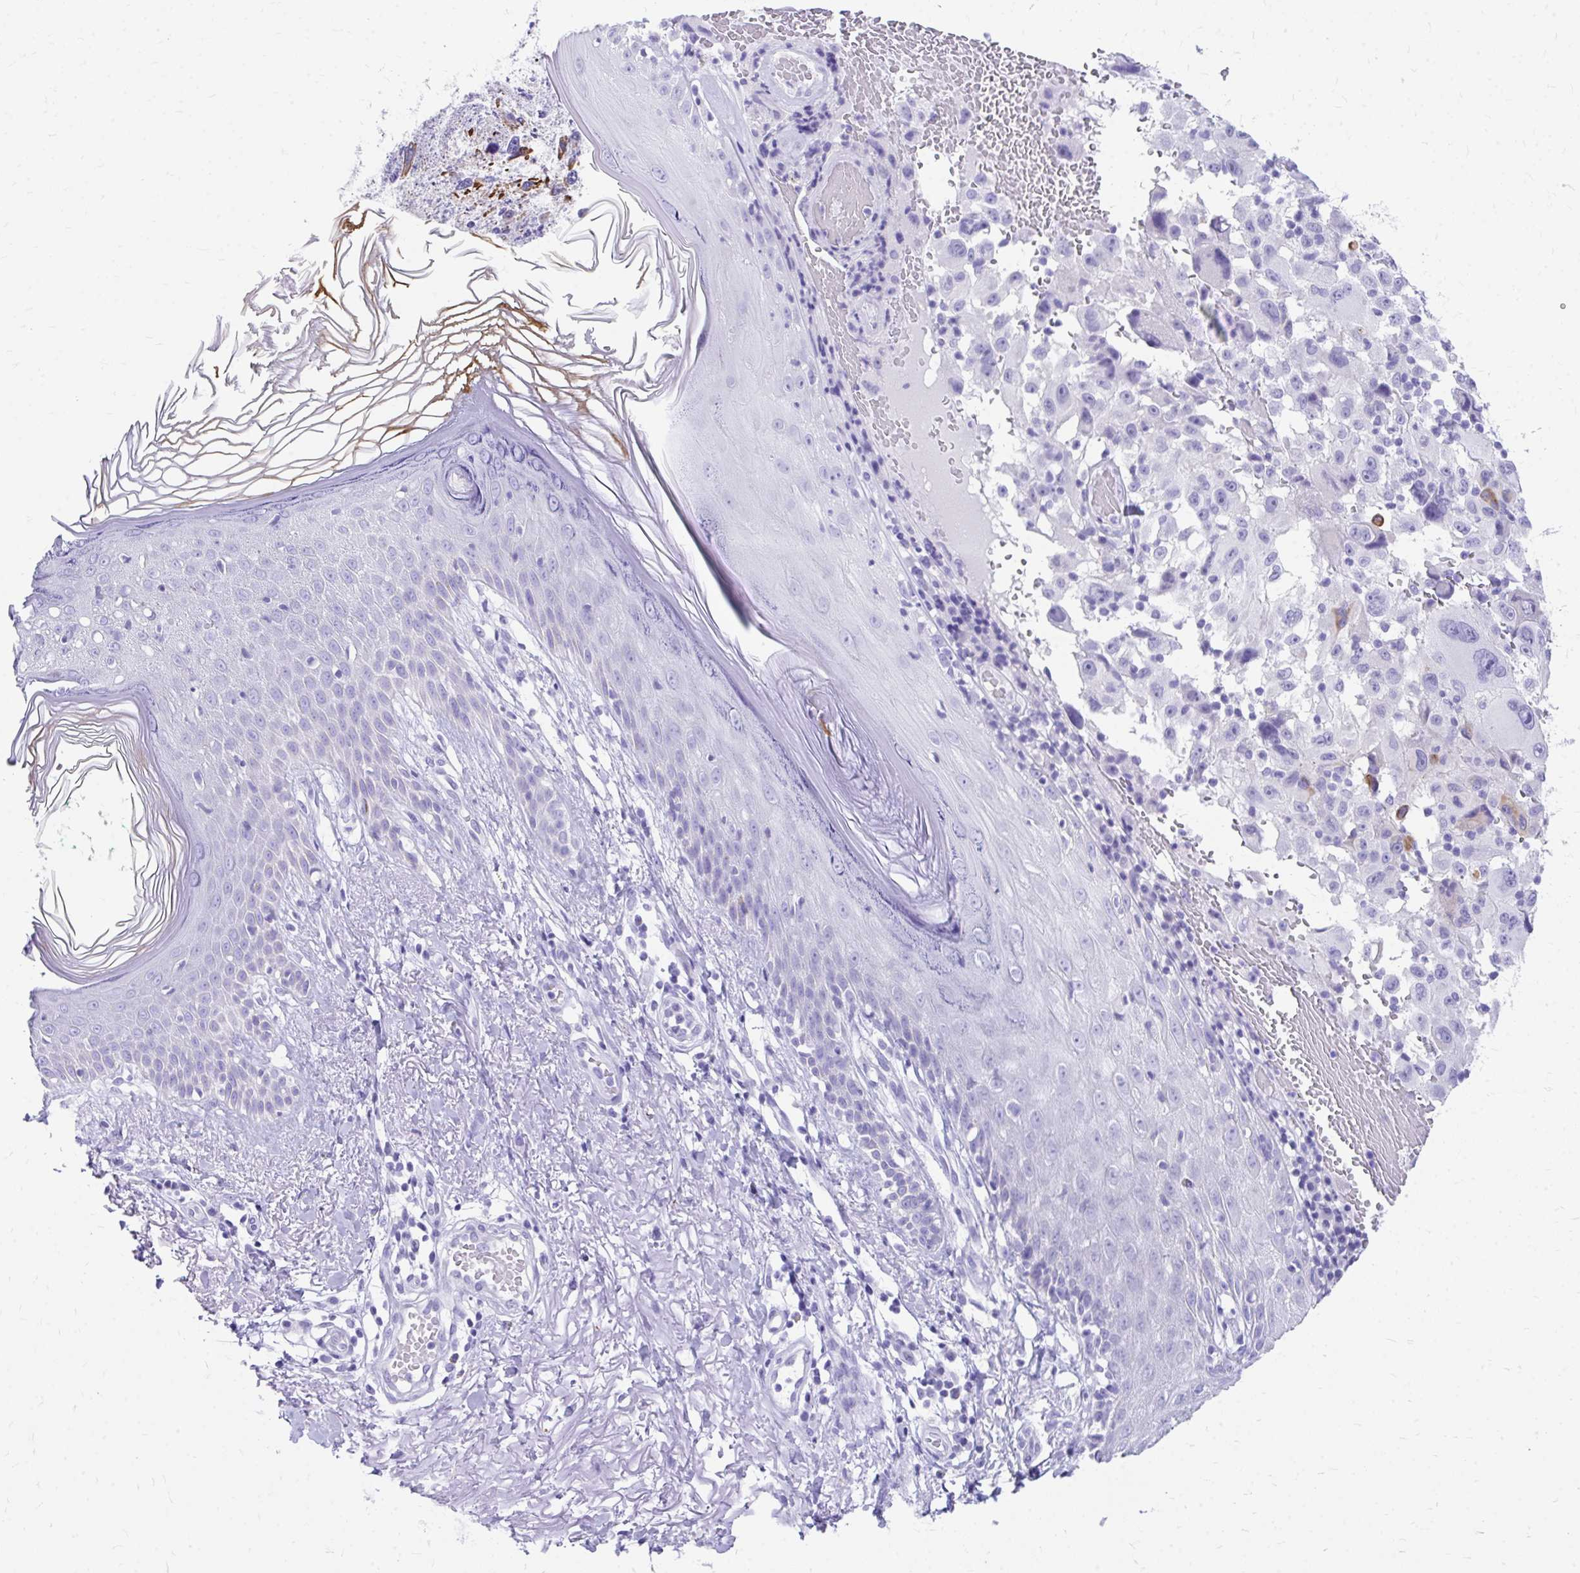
{"staining": {"intensity": "negative", "quantity": "none", "location": "none"}, "tissue": "melanoma", "cell_type": "Tumor cells", "image_type": "cancer", "snomed": [{"axis": "morphology", "description": "Malignant melanoma, NOS"}, {"axis": "topography", "description": "Skin"}], "caption": "IHC photomicrograph of malignant melanoma stained for a protein (brown), which shows no expression in tumor cells. The staining was performed using DAB (3,3'-diaminobenzidine) to visualize the protein expression in brown, while the nuclei were stained in blue with hematoxylin (Magnification: 20x).", "gene": "ZNF699", "patient": {"sex": "female", "age": 71}}